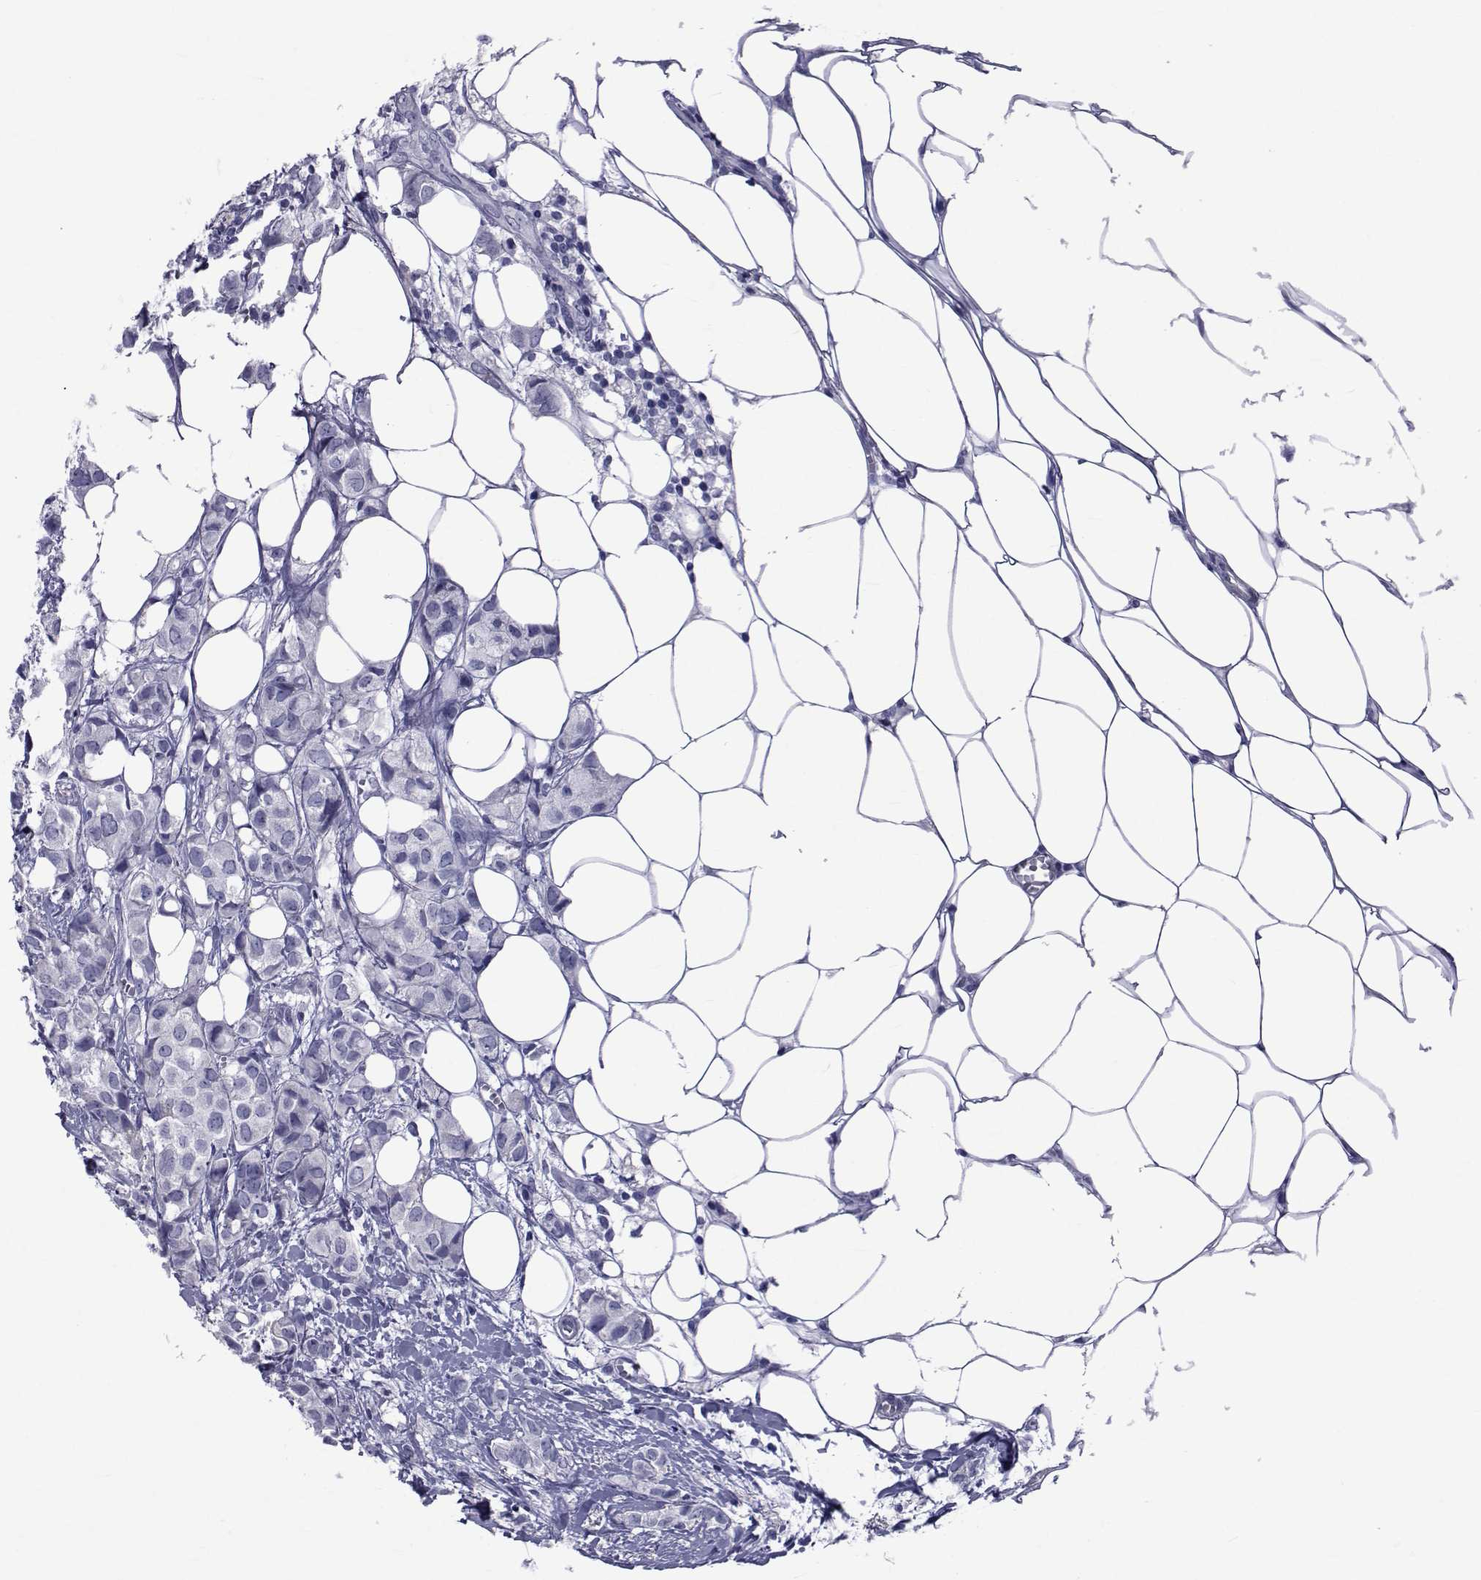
{"staining": {"intensity": "negative", "quantity": "none", "location": "none"}, "tissue": "breast cancer", "cell_type": "Tumor cells", "image_type": "cancer", "snomed": [{"axis": "morphology", "description": "Duct carcinoma"}, {"axis": "topography", "description": "Breast"}], "caption": "An image of breast infiltrating ductal carcinoma stained for a protein shows no brown staining in tumor cells.", "gene": "GKAP1", "patient": {"sex": "female", "age": 85}}